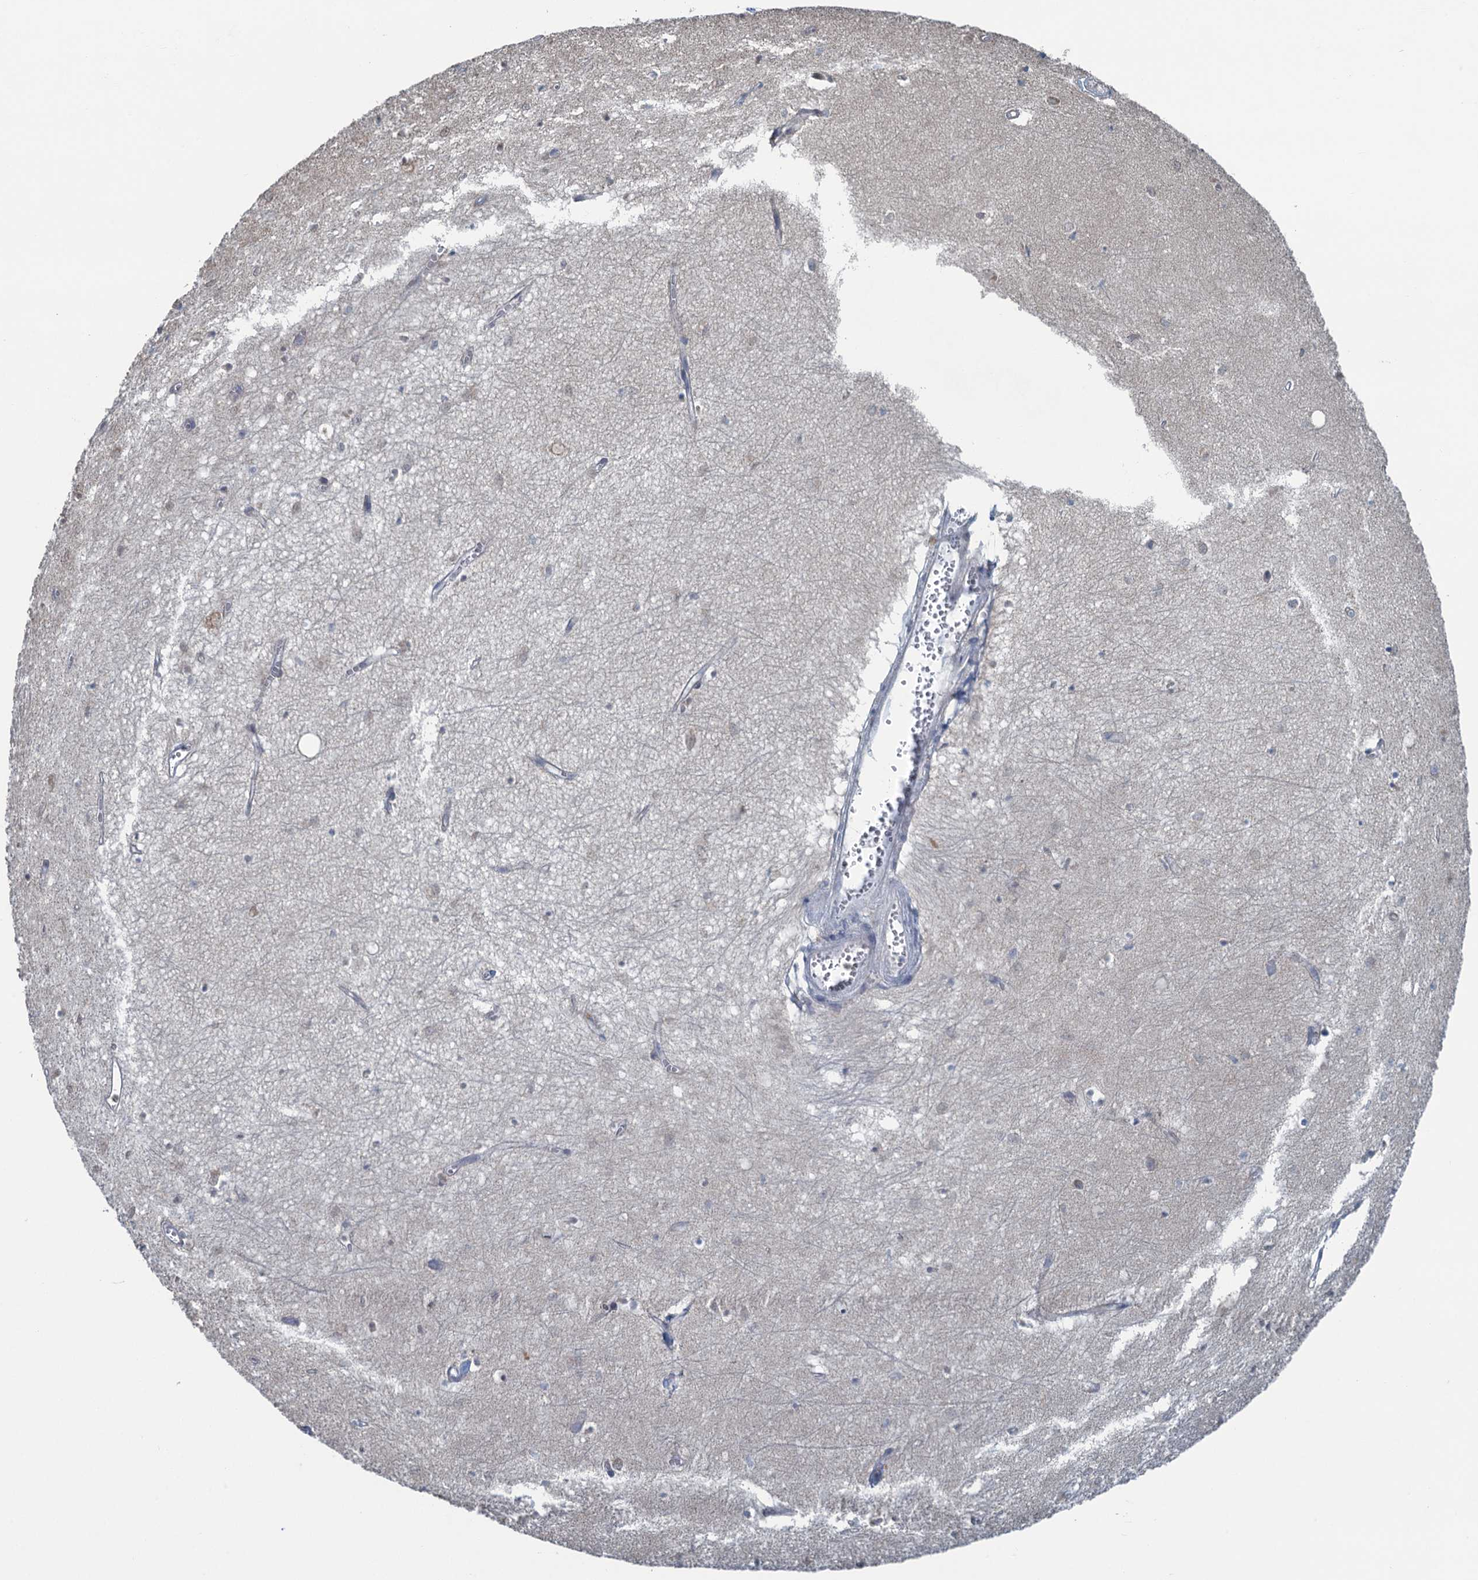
{"staining": {"intensity": "negative", "quantity": "none", "location": "none"}, "tissue": "hippocampus", "cell_type": "Glial cells", "image_type": "normal", "snomed": [{"axis": "morphology", "description": "Normal tissue, NOS"}, {"axis": "topography", "description": "Hippocampus"}], "caption": "Glial cells are negative for protein expression in unremarkable human hippocampus. (Stains: DAB IHC with hematoxylin counter stain, Microscopy: brightfield microscopy at high magnification).", "gene": "TEX35", "patient": {"sex": "female", "age": 64}}